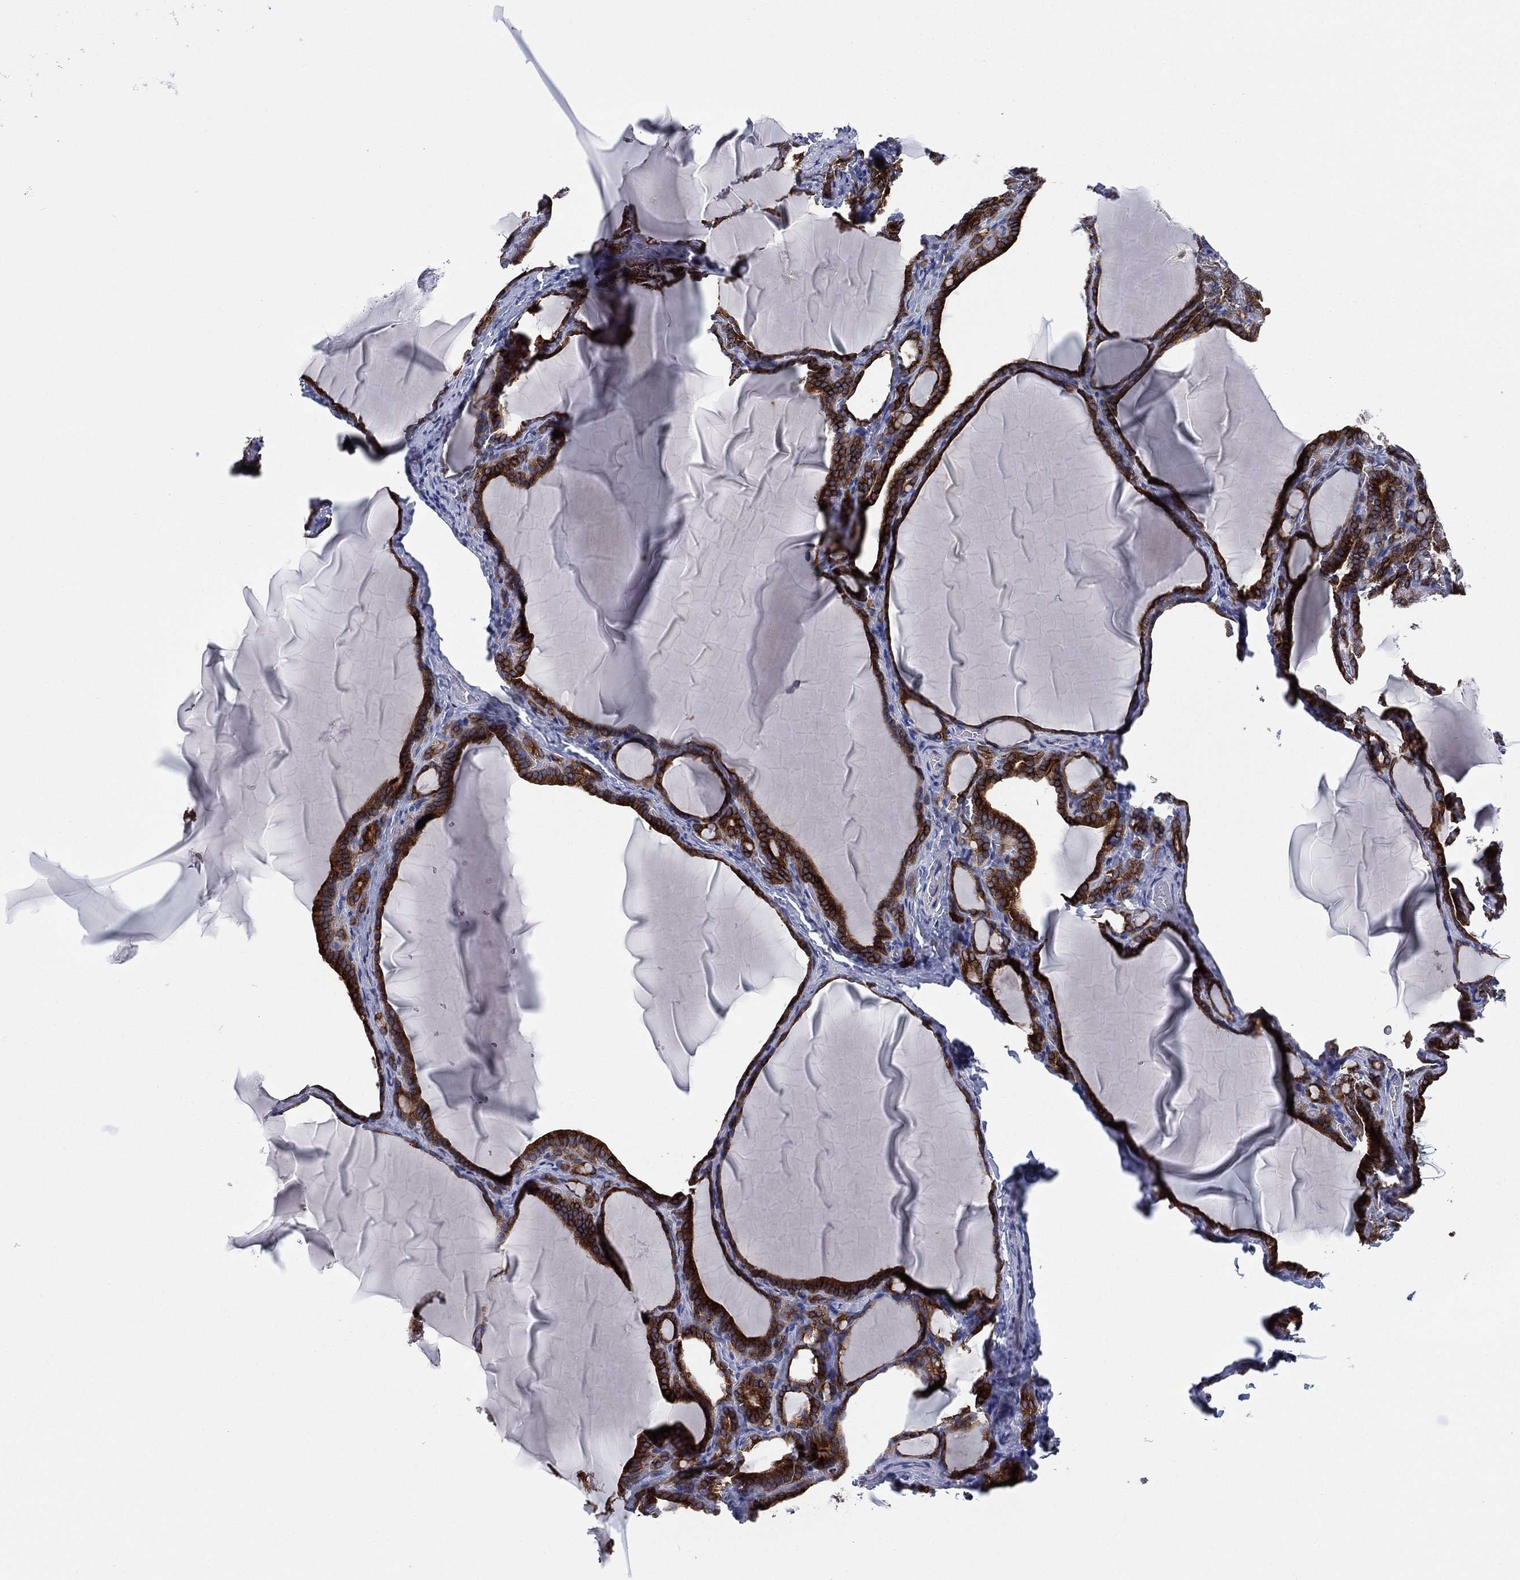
{"staining": {"intensity": "strong", "quantity": ">75%", "location": "cytoplasmic/membranous"}, "tissue": "thyroid gland", "cell_type": "Glandular cells", "image_type": "normal", "snomed": [{"axis": "morphology", "description": "Normal tissue, NOS"}, {"axis": "morphology", "description": "Hyperplasia, NOS"}, {"axis": "topography", "description": "Thyroid gland"}], "caption": "The immunohistochemical stain labels strong cytoplasmic/membranous staining in glandular cells of unremarkable thyroid gland.", "gene": "MPP7", "patient": {"sex": "female", "age": 27}}